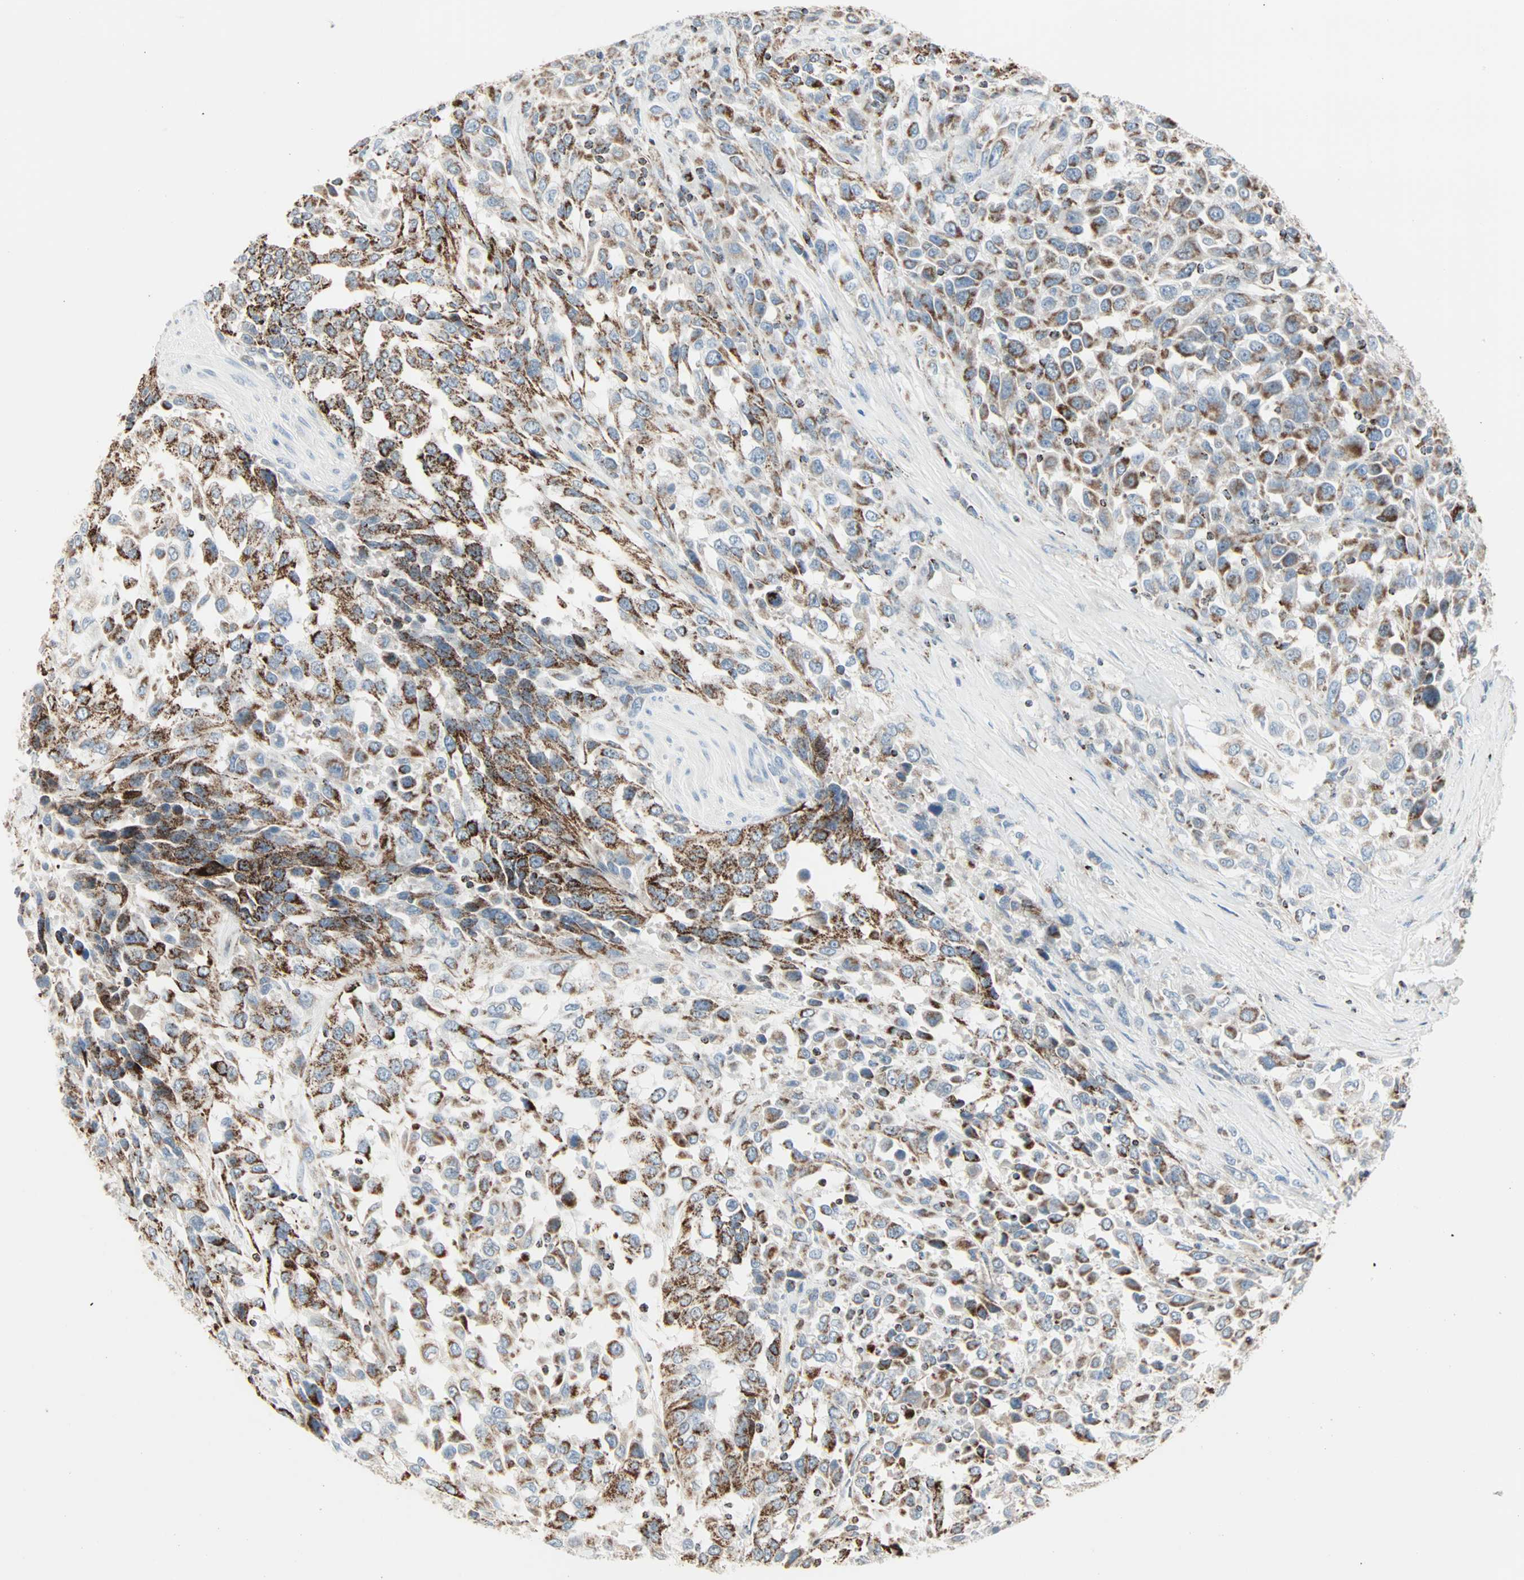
{"staining": {"intensity": "strong", "quantity": "25%-75%", "location": "cytoplasmic/membranous"}, "tissue": "urothelial cancer", "cell_type": "Tumor cells", "image_type": "cancer", "snomed": [{"axis": "morphology", "description": "Urothelial carcinoma, High grade"}, {"axis": "topography", "description": "Urinary bladder"}], "caption": "Urothelial cancer stained for a protein displays strong cytoplasmic/membranous positivity in tumor cells. The protein is shown in brown color, while the nuclei are stained blue.", "gene": "IDH2", "patient": {"sex": "female", "age": 80}}